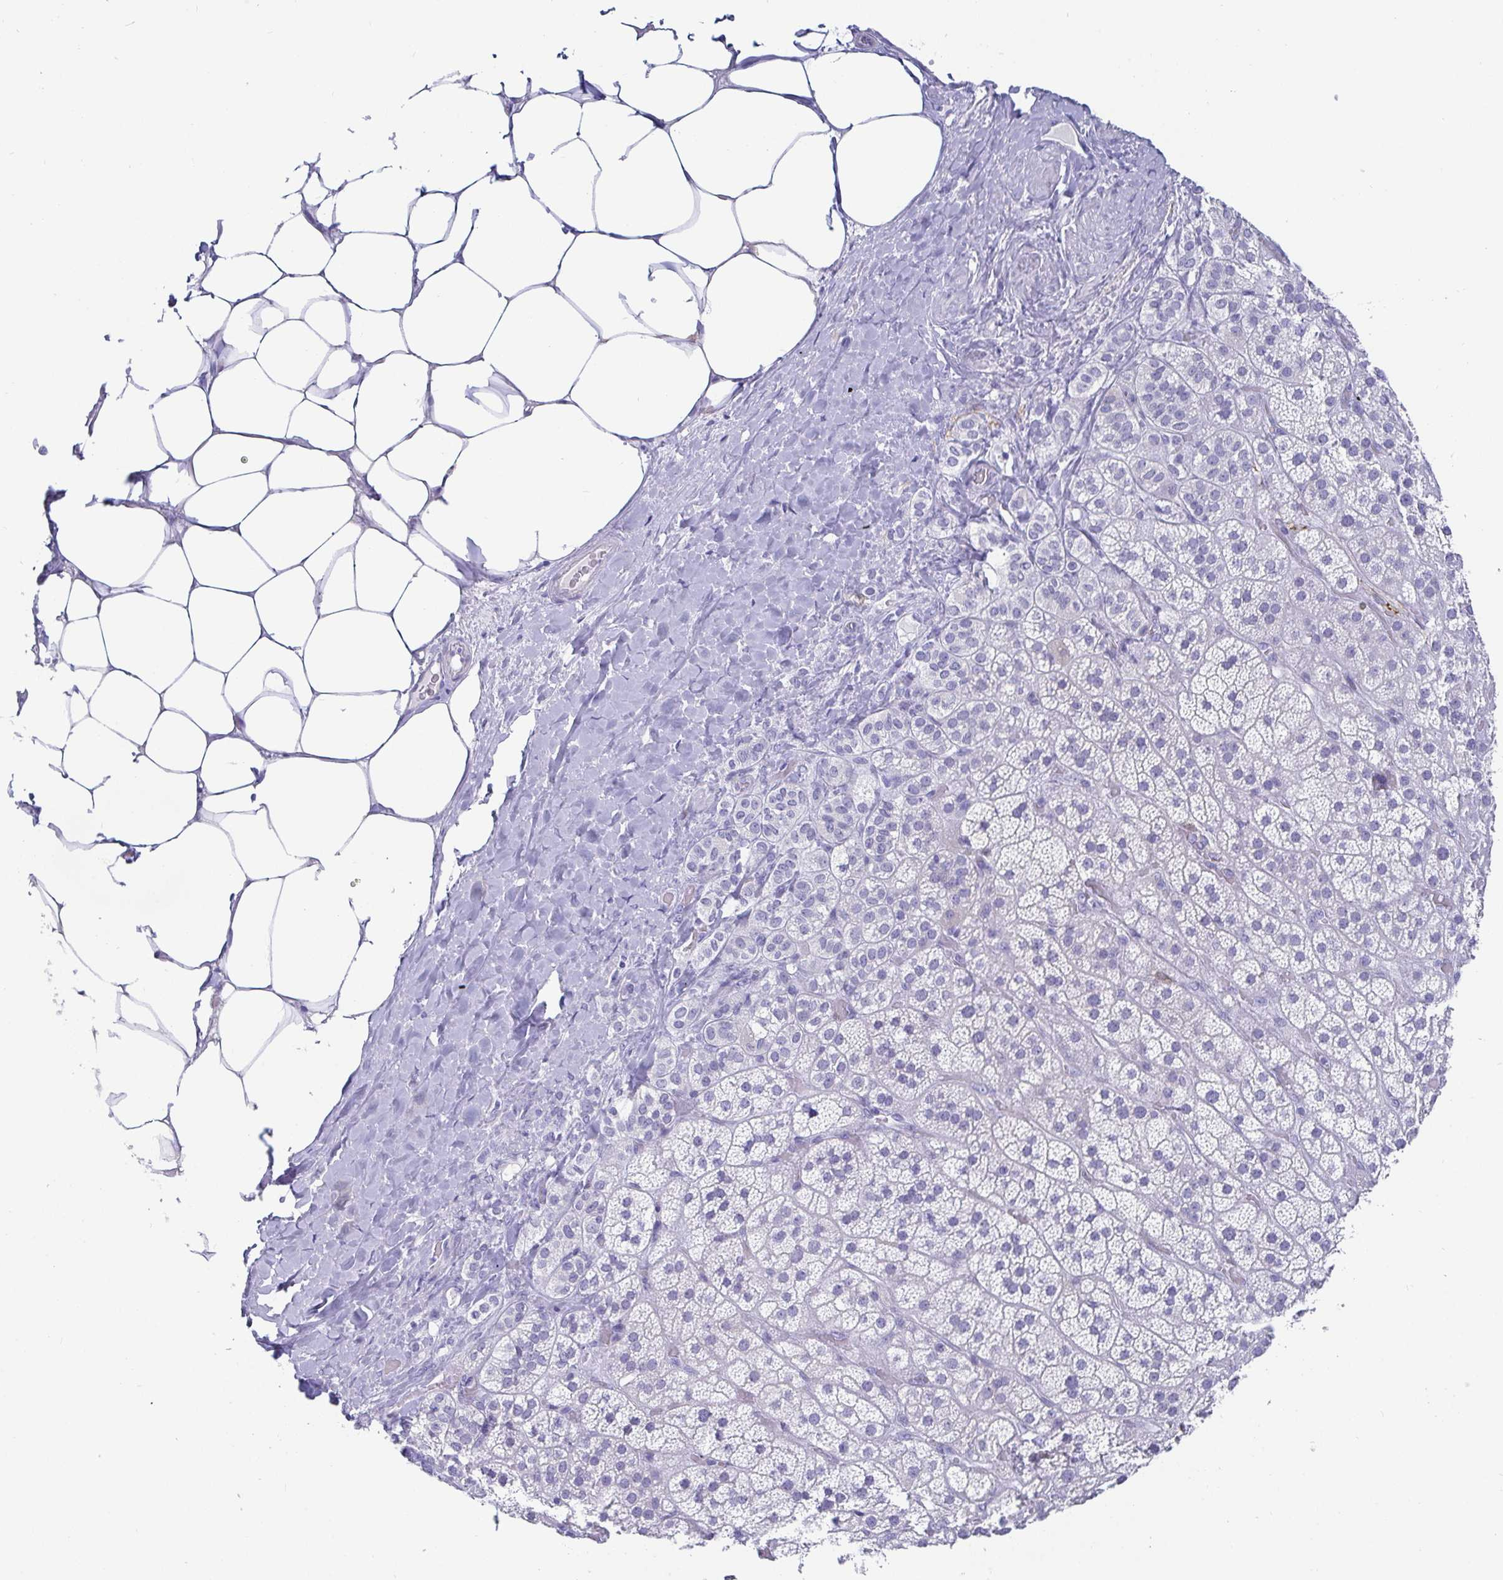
{"staining": {"intensity": "negative", "quantity": "none", "location": "none"}, "tissue": "adrenal gland", "cell_type": "Glandular cells", "image_type": "normal", "snomed": [{"axis": "morphology", "description": "Normal tissue, NOS"}, {"axis": "topography", "description": "Adrenal gland"}], "caption": "Immunohistochemistry (IHC) histopathology image of normal human adrenal gland stained for a protein (brown), which shows no expression in glandular cells.", "gene": "SCGN", "patient": {"sex": "male", "age": 57}}